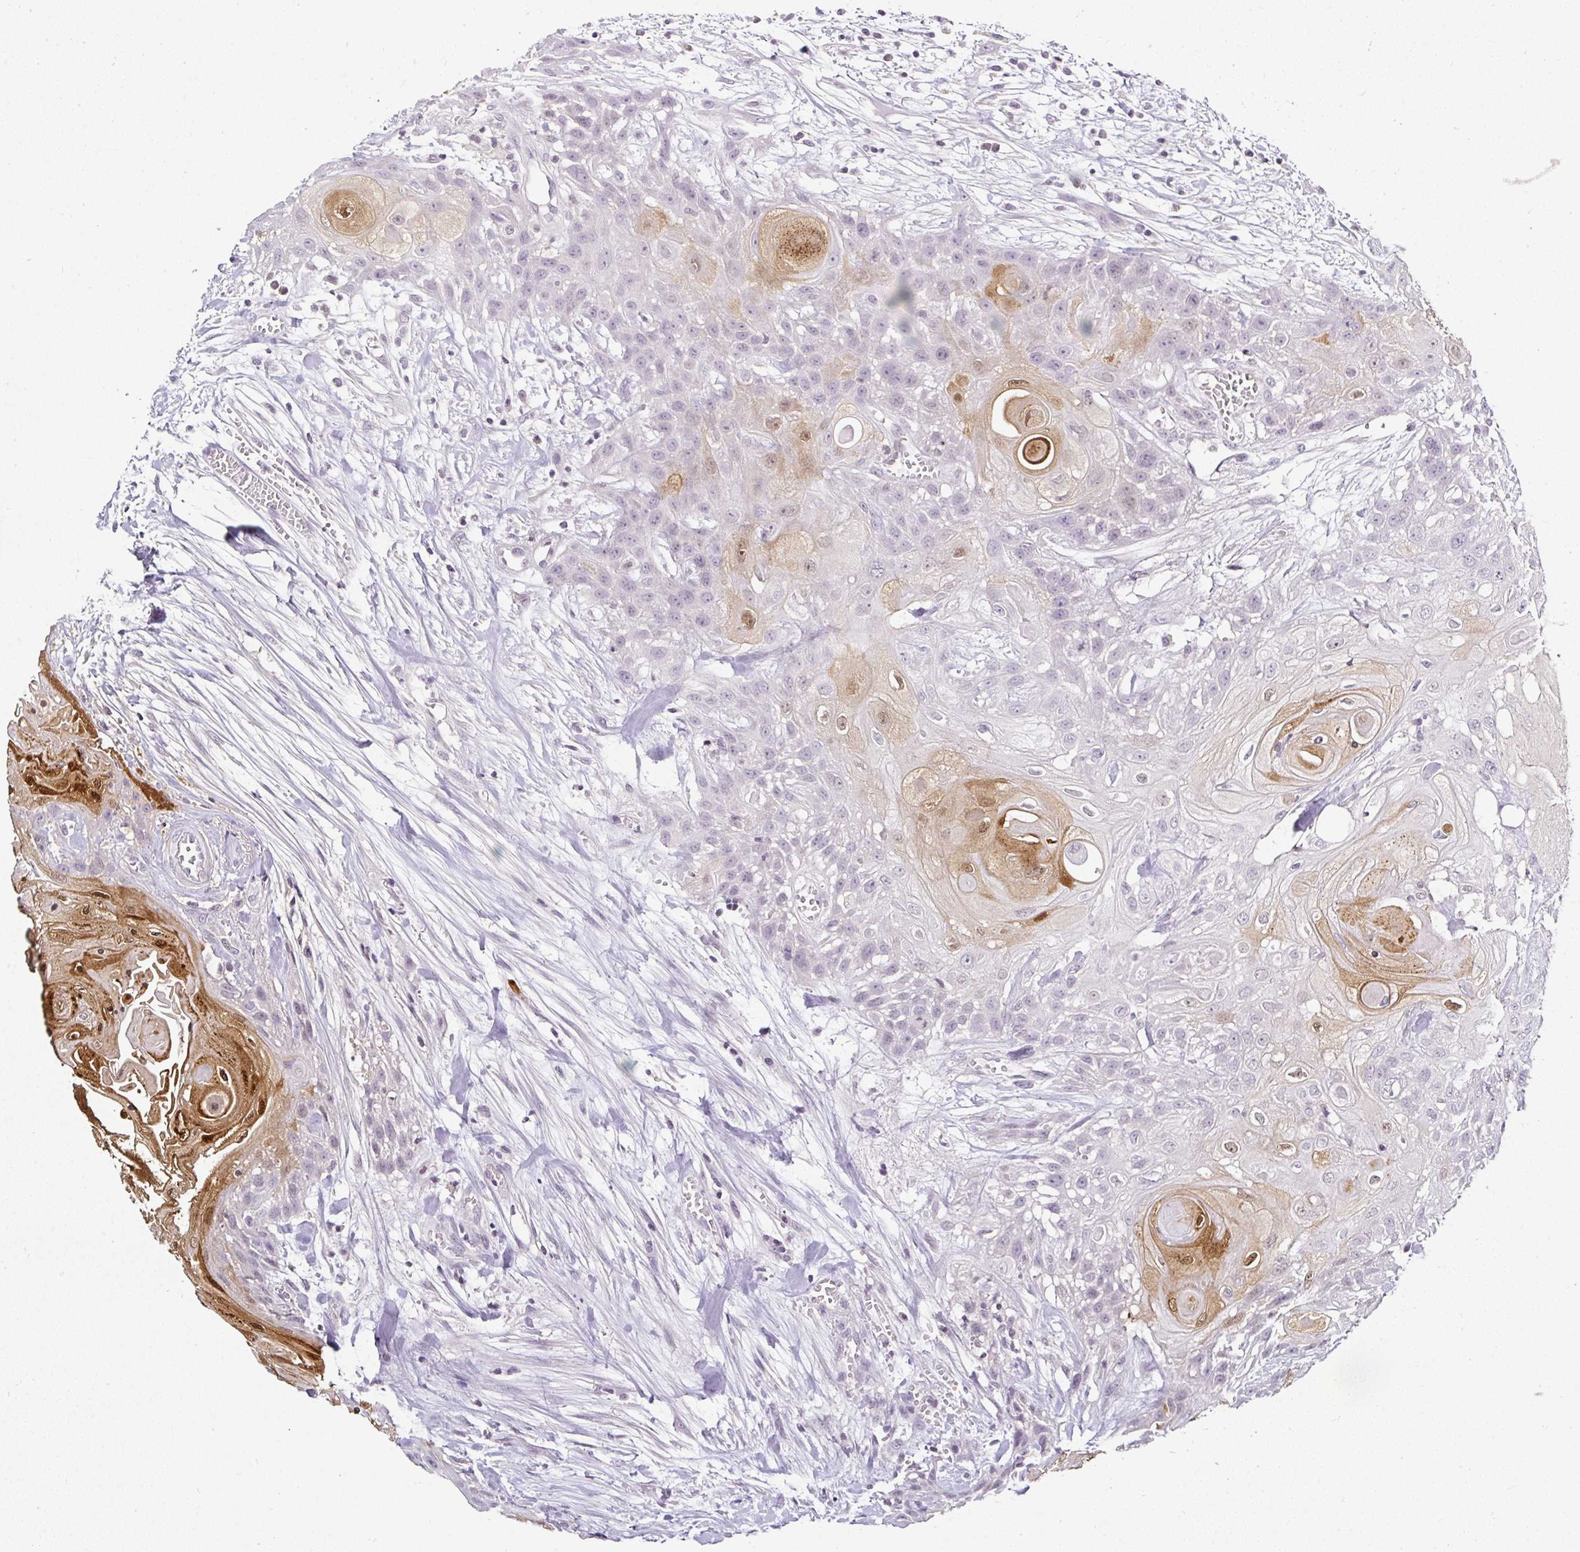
{"staining": {"intensity": "moderate", "quantity": "<25%", "location": "cytoplasmic/membranous,nuclear"}, "tissue": "head and neck cancer", "cell_type": "Tumor cells", "image_type": "cancer", "snomed": [{"axis": "morphology", "description": "Squamous cell carcinoma, NOS"}, {"axis": "topography", "description": "Head-Neck"}], "caption": "This is an image of immunohistochemistry (IHC) staining of head and neck cancer (squamous cell carcinoma), which shows moderate expression in the cytoplasmic/membranous and nuclear of tumor cells.", "gene": "SERPINB3", "patient": {"sex": "female", "age": 43}}